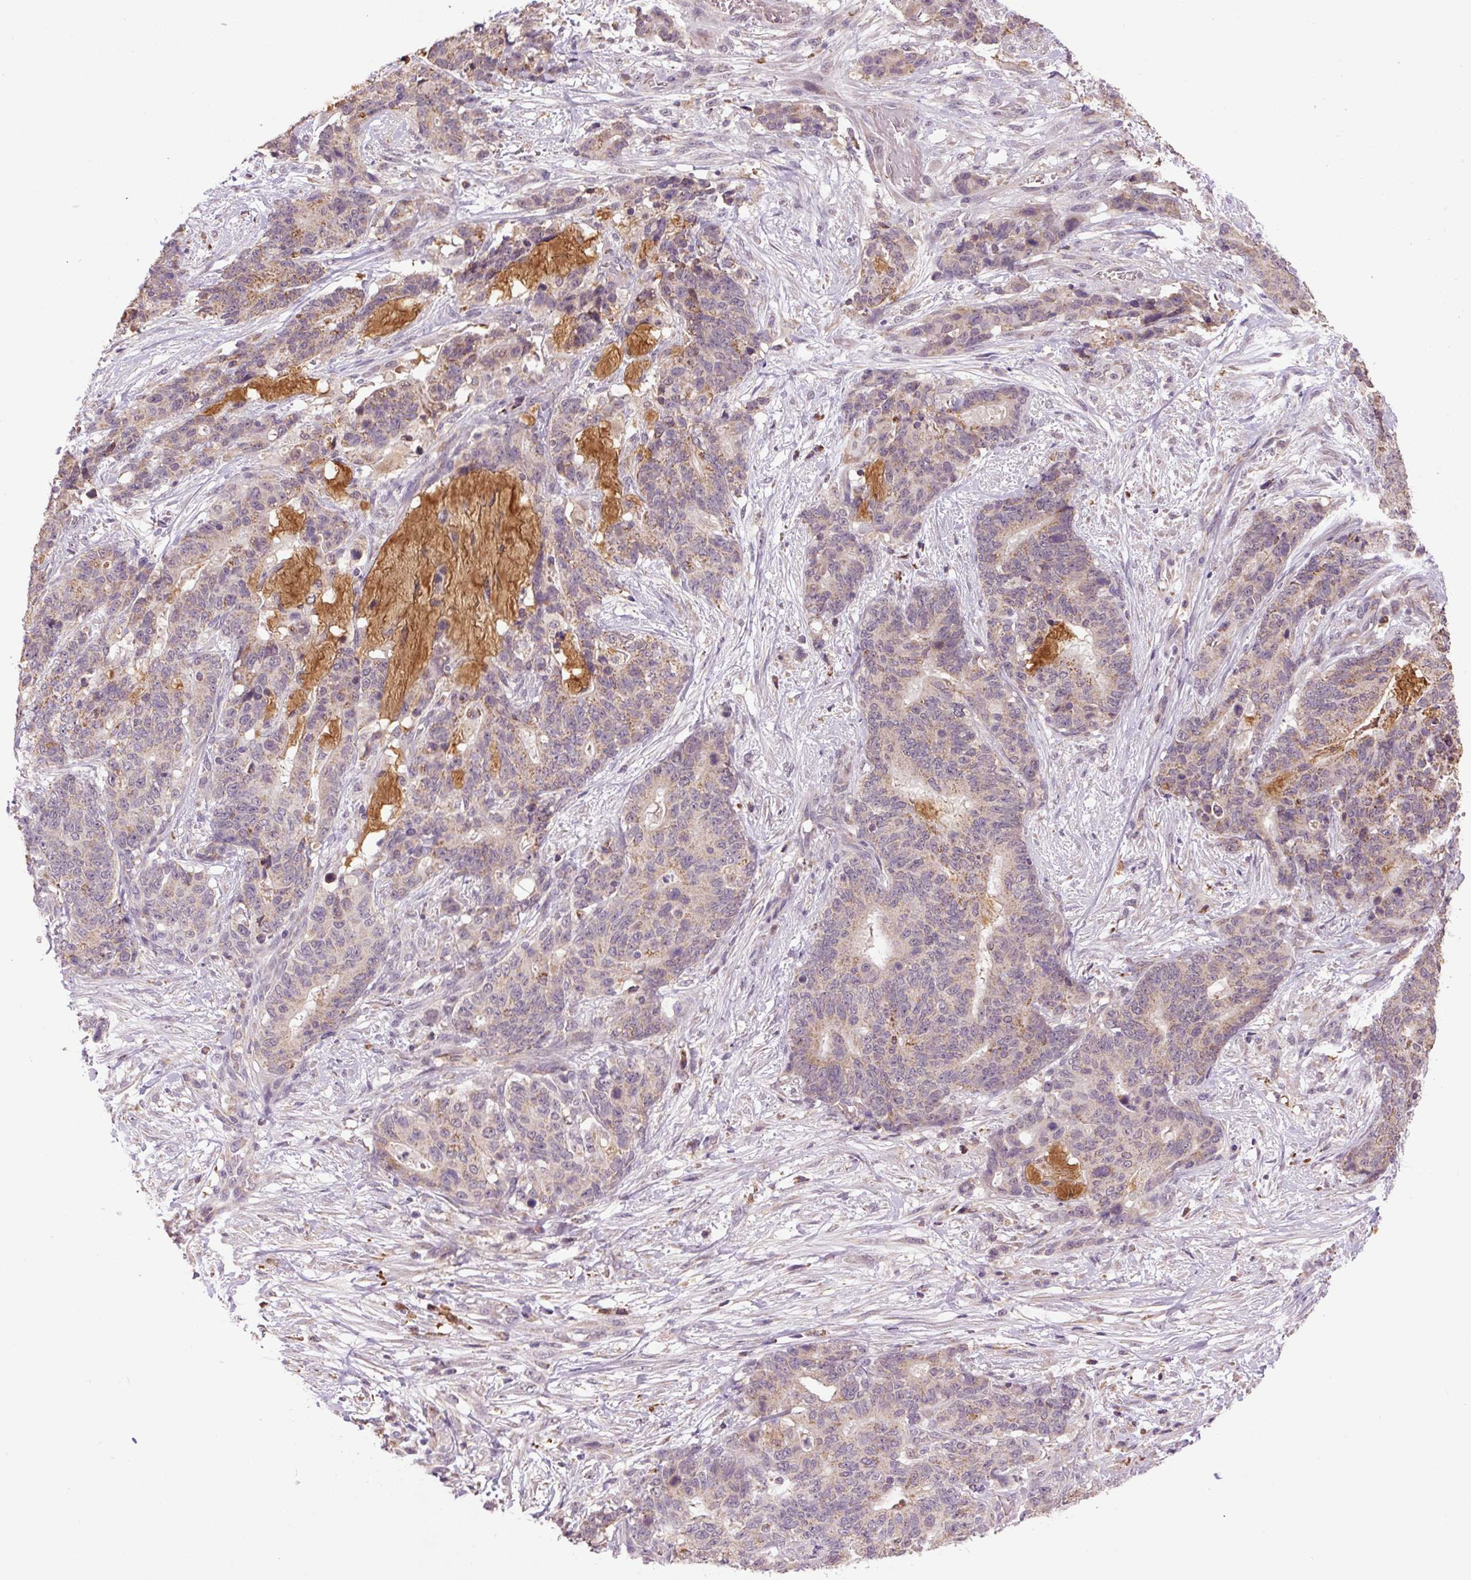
{"staining": {"intensity": "weak", "quantity": ">75%", "location": "cytoplasmic/membranous"}, "tissue": "stomach cancer", "cell_type": "Tumor cells", "image_type": "cancer", "snomed": [{"axis": "morphology", "description": "Normal tissue, NOS"}, {"axis": "morphology", "description": "Adenocarcinoma, NOS"}, {"axis": "topography", "description": "Stomach"}], "caption": "The micrograph displays immunohistochemical staining of stomach cancer (adenocarcinoma). There is weak cytoplasmic/membranous expression is identified in approximately >75% of tumor cells. (brown staining indicates protein expression, while blue staining denotes nuclei).", "gene": "SGF29", "patient": {"sex": "female", "age": 64}}